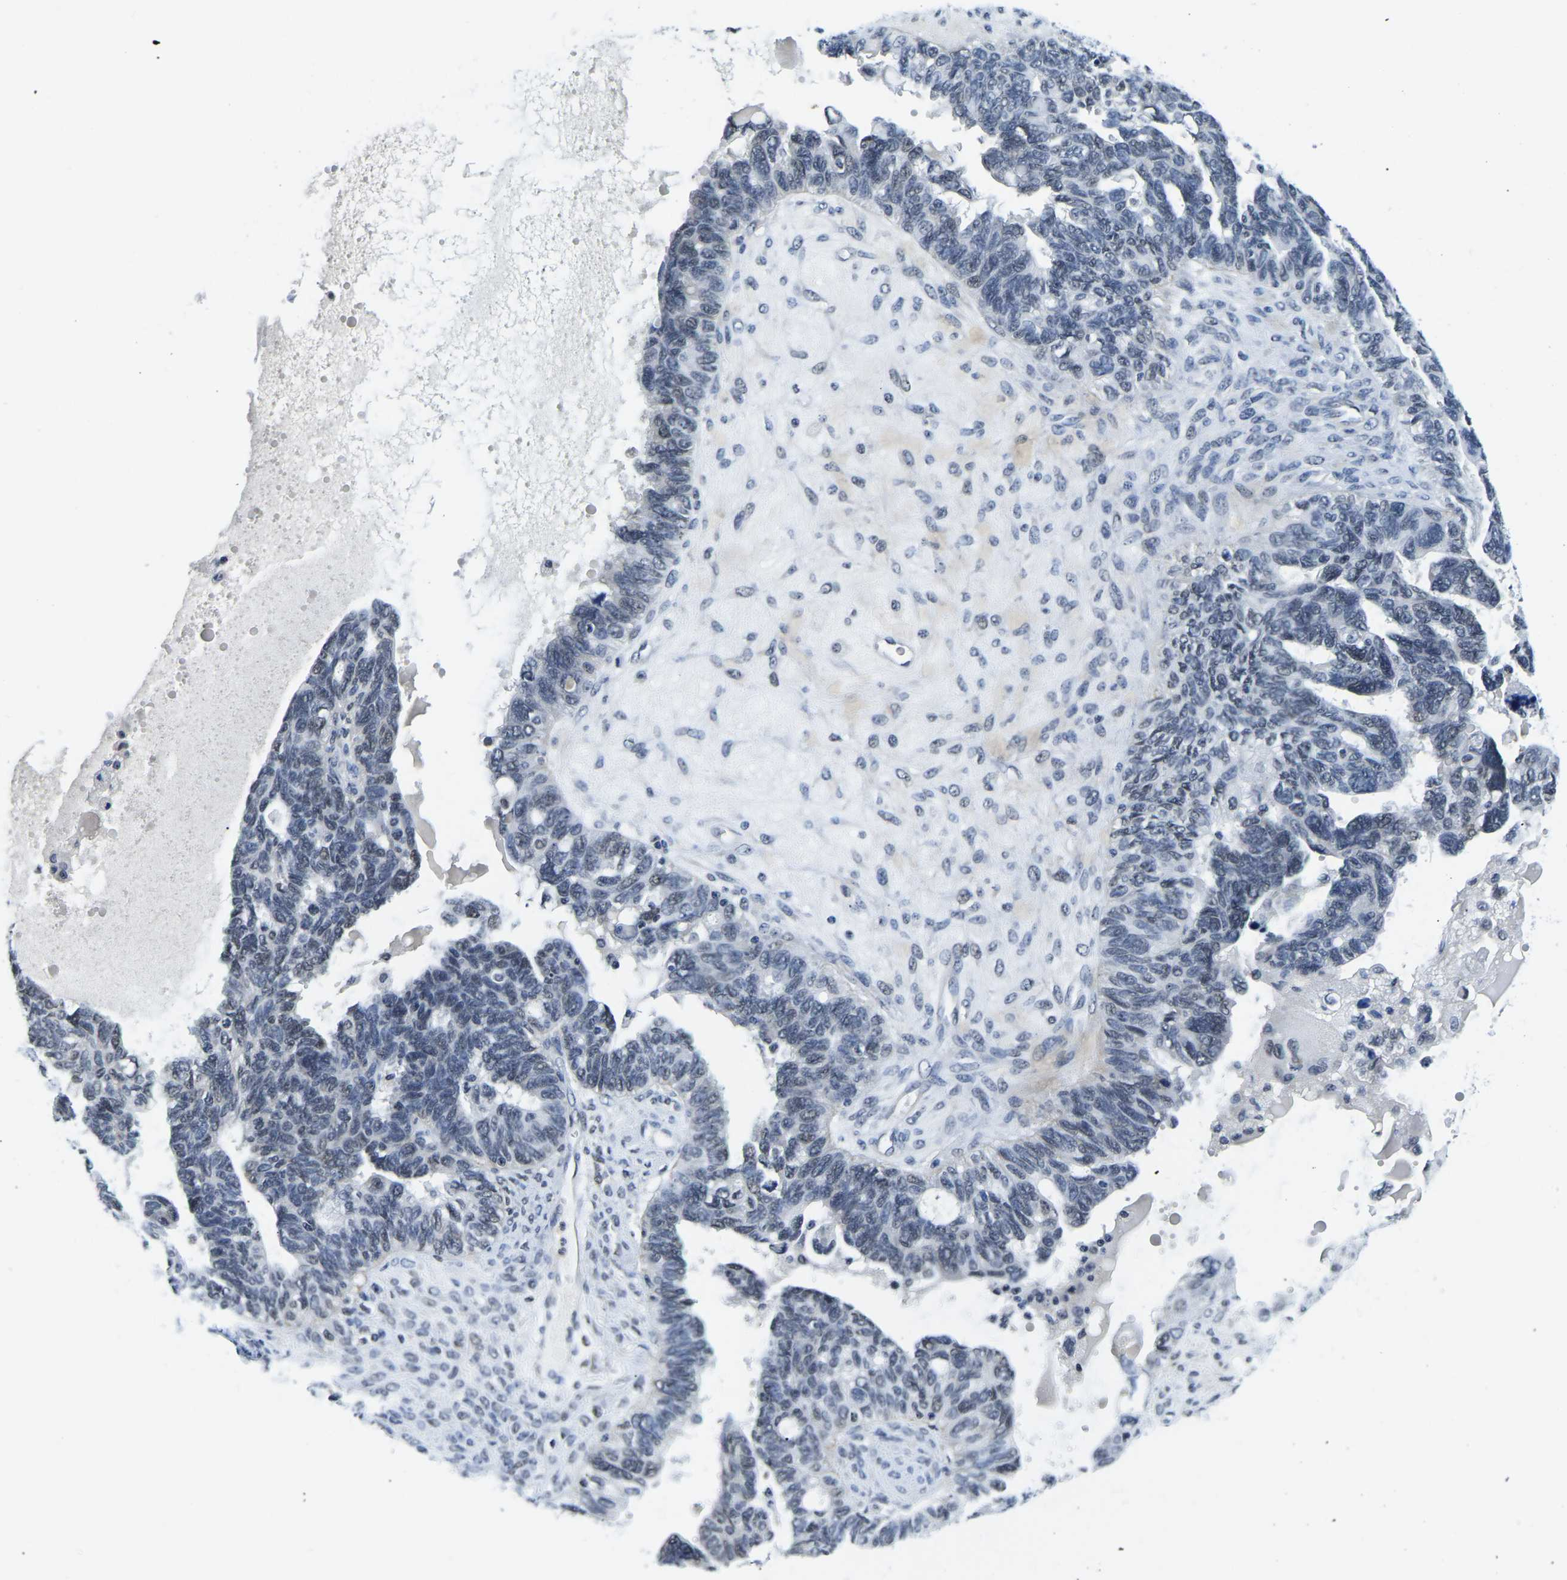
{"staining": {"intensity": "negative", "quantity": "none", "location": "none"}, "tissue": "ovarian cancer", "cell_type": "Tumor cells", "image_type": "cancer", "snomed": [{"axis": "morphology", "description": "Cystadenocarcinoma, serous, NOS"}, {"axis": "topography", "description": "Ovary"}], "caption": "An IHC image of ovarian cancer is shown. There is no staining in tumor cells of ovarian cancer.", "gene": "POLDIP3", "patient": {"sex": "female", "age": 79}}